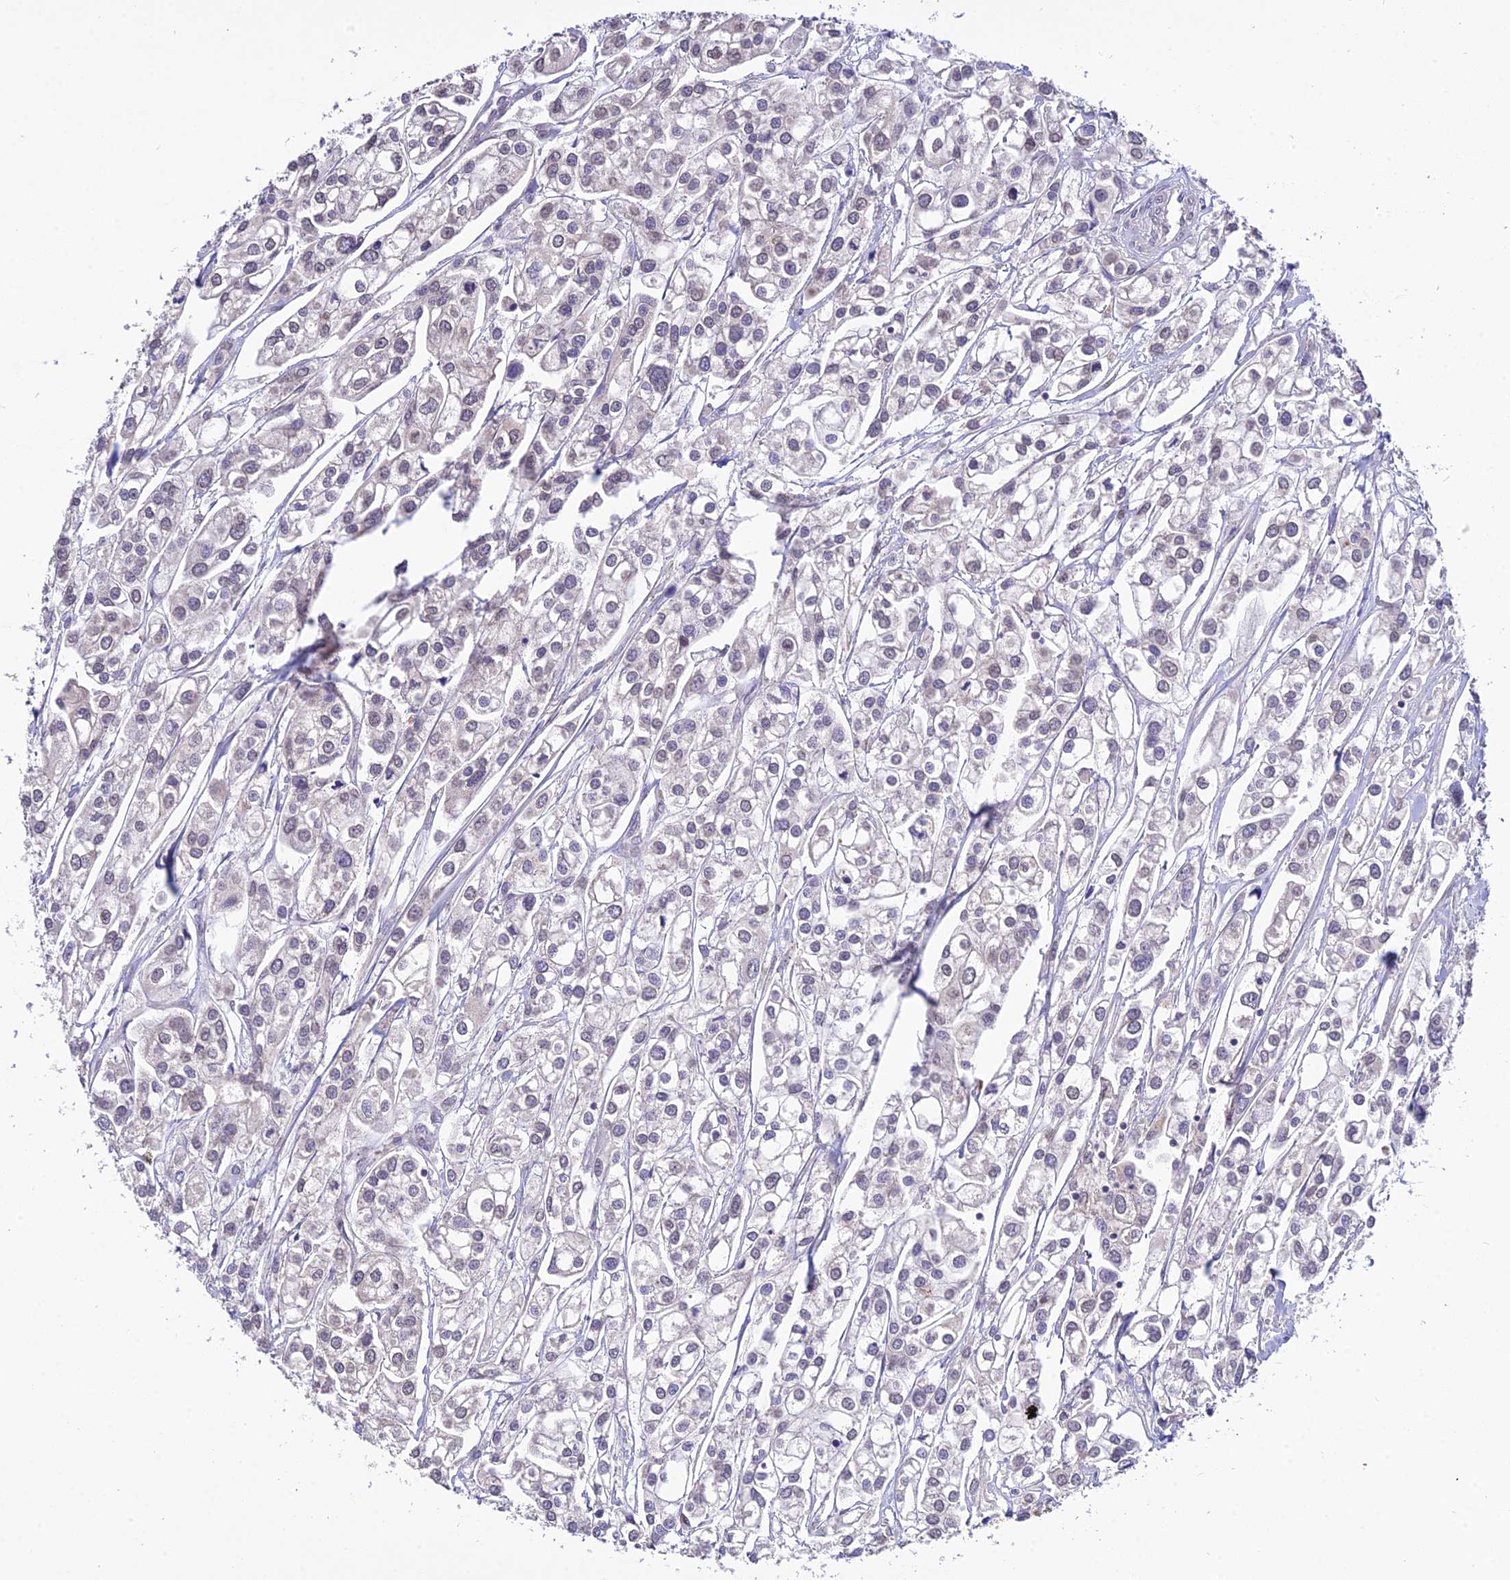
{"staining": {"intensity": "weak", "quantity": "<25%", "location": "cytoplasmic/membranous"}, "tissue": "urothelial cancer", "cell_type": "Tumor cells", "image_type": "cancer", "snomed": [{"axis": "morphology", "description": "Urothelial carcinoma, High grade"}, {"axis": "topography", "description": "Urinary bladder"}], "caption": "This is an IHC micrograph of urothelial carcinoma (high-grade). There is no staining in tumor cells.", "gene": "PGK1", "patient": {"sex": "male", "age": 67}}